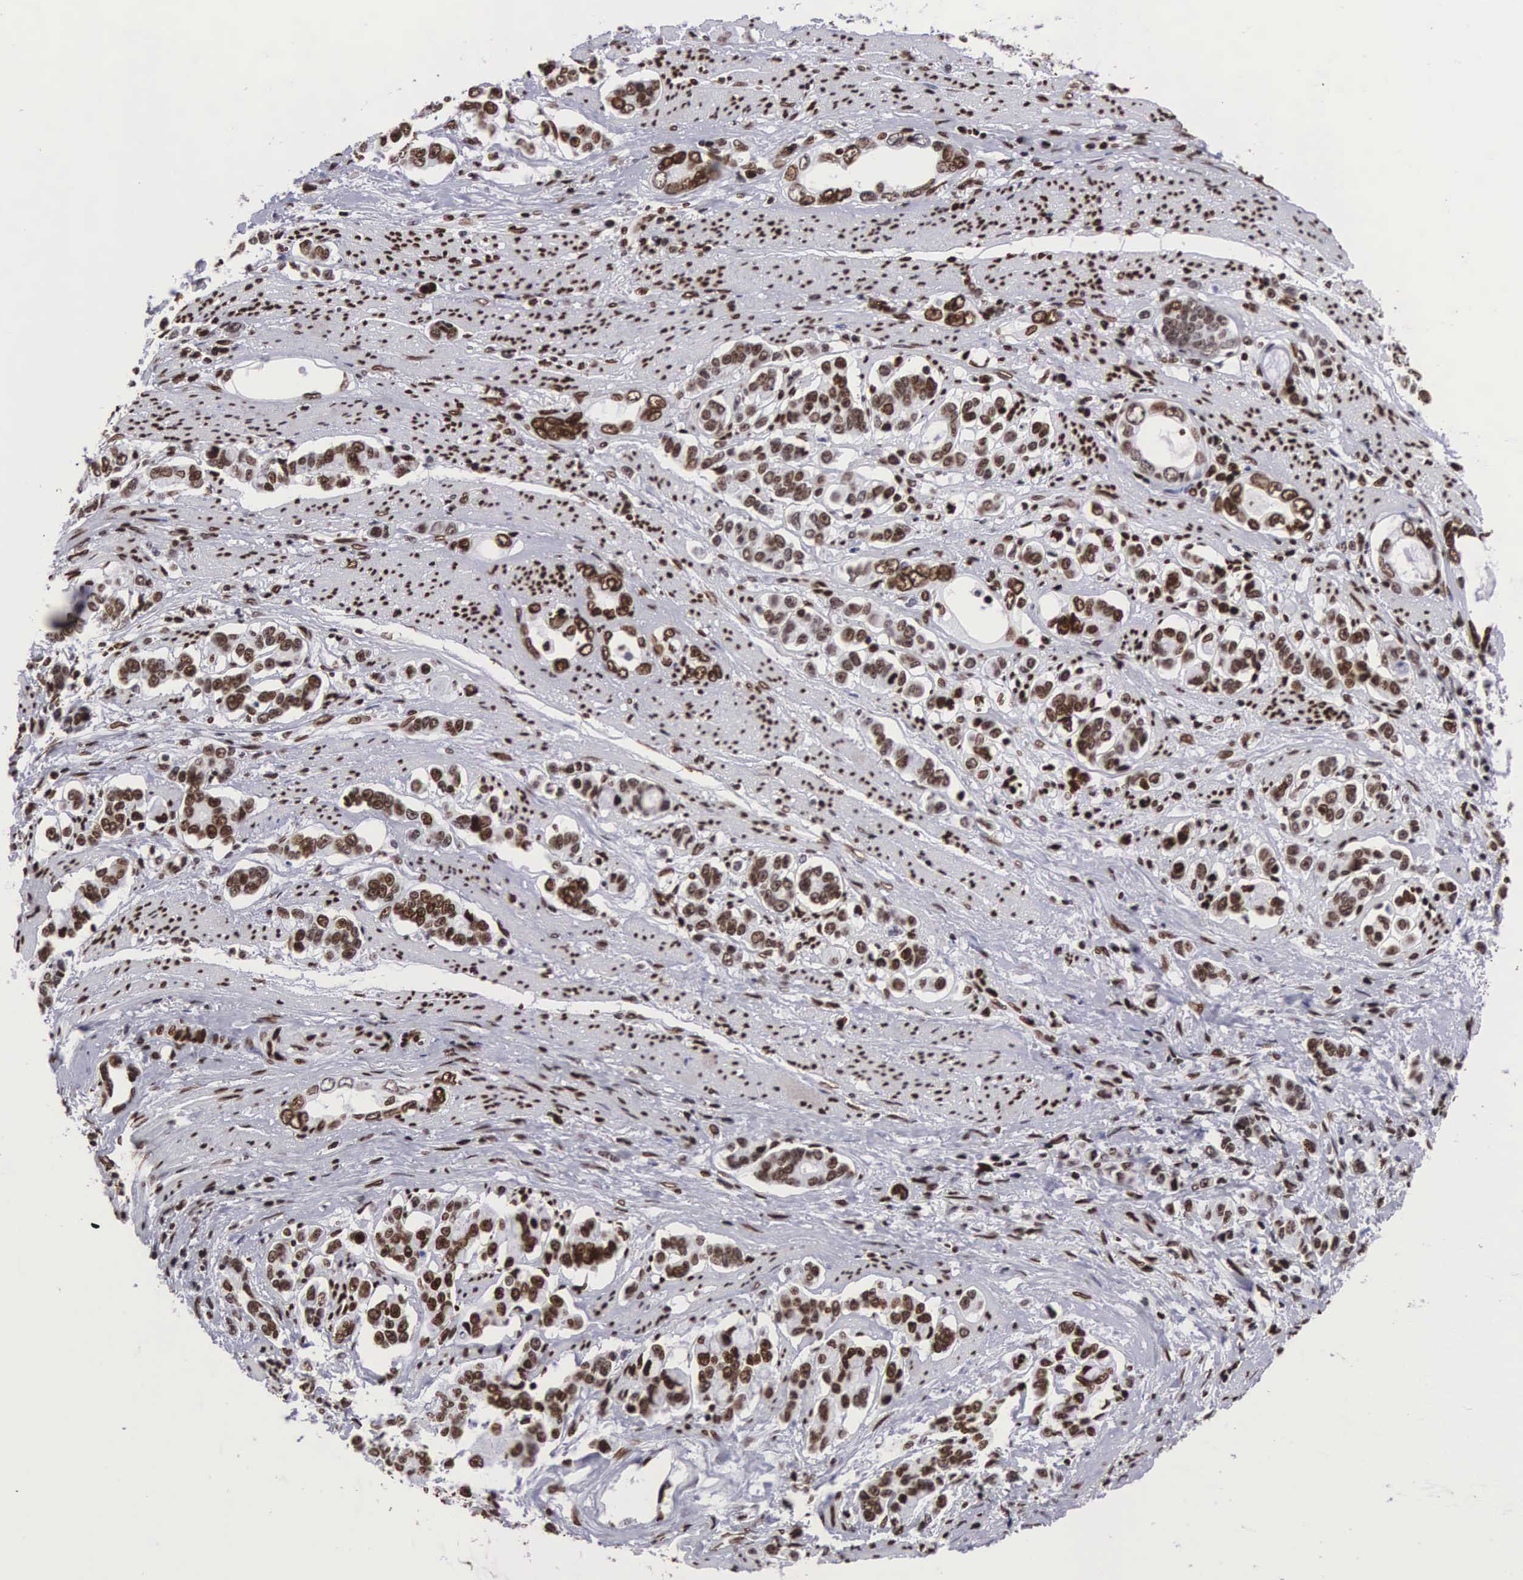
{"staining": {"intensity": "strong", "quantity": ">75%", "location": "nuclear"}, "tissue": "stomach cancer", "cell_type": "Tumor cells", "image_type": "cancer", "snomed": [{"axis": "morphology", "description": "Adenocarcinoma, NOS"}, {"axis": "topography", "description": "Stomach"}], "caption": "Protein expression analysis of stomach cancer (adenocarcinoma) shows strong nuclear staining in about >75% of tumor cells.", "gene": "MECP2", "patient": {"sex": "male", "age": 78}}